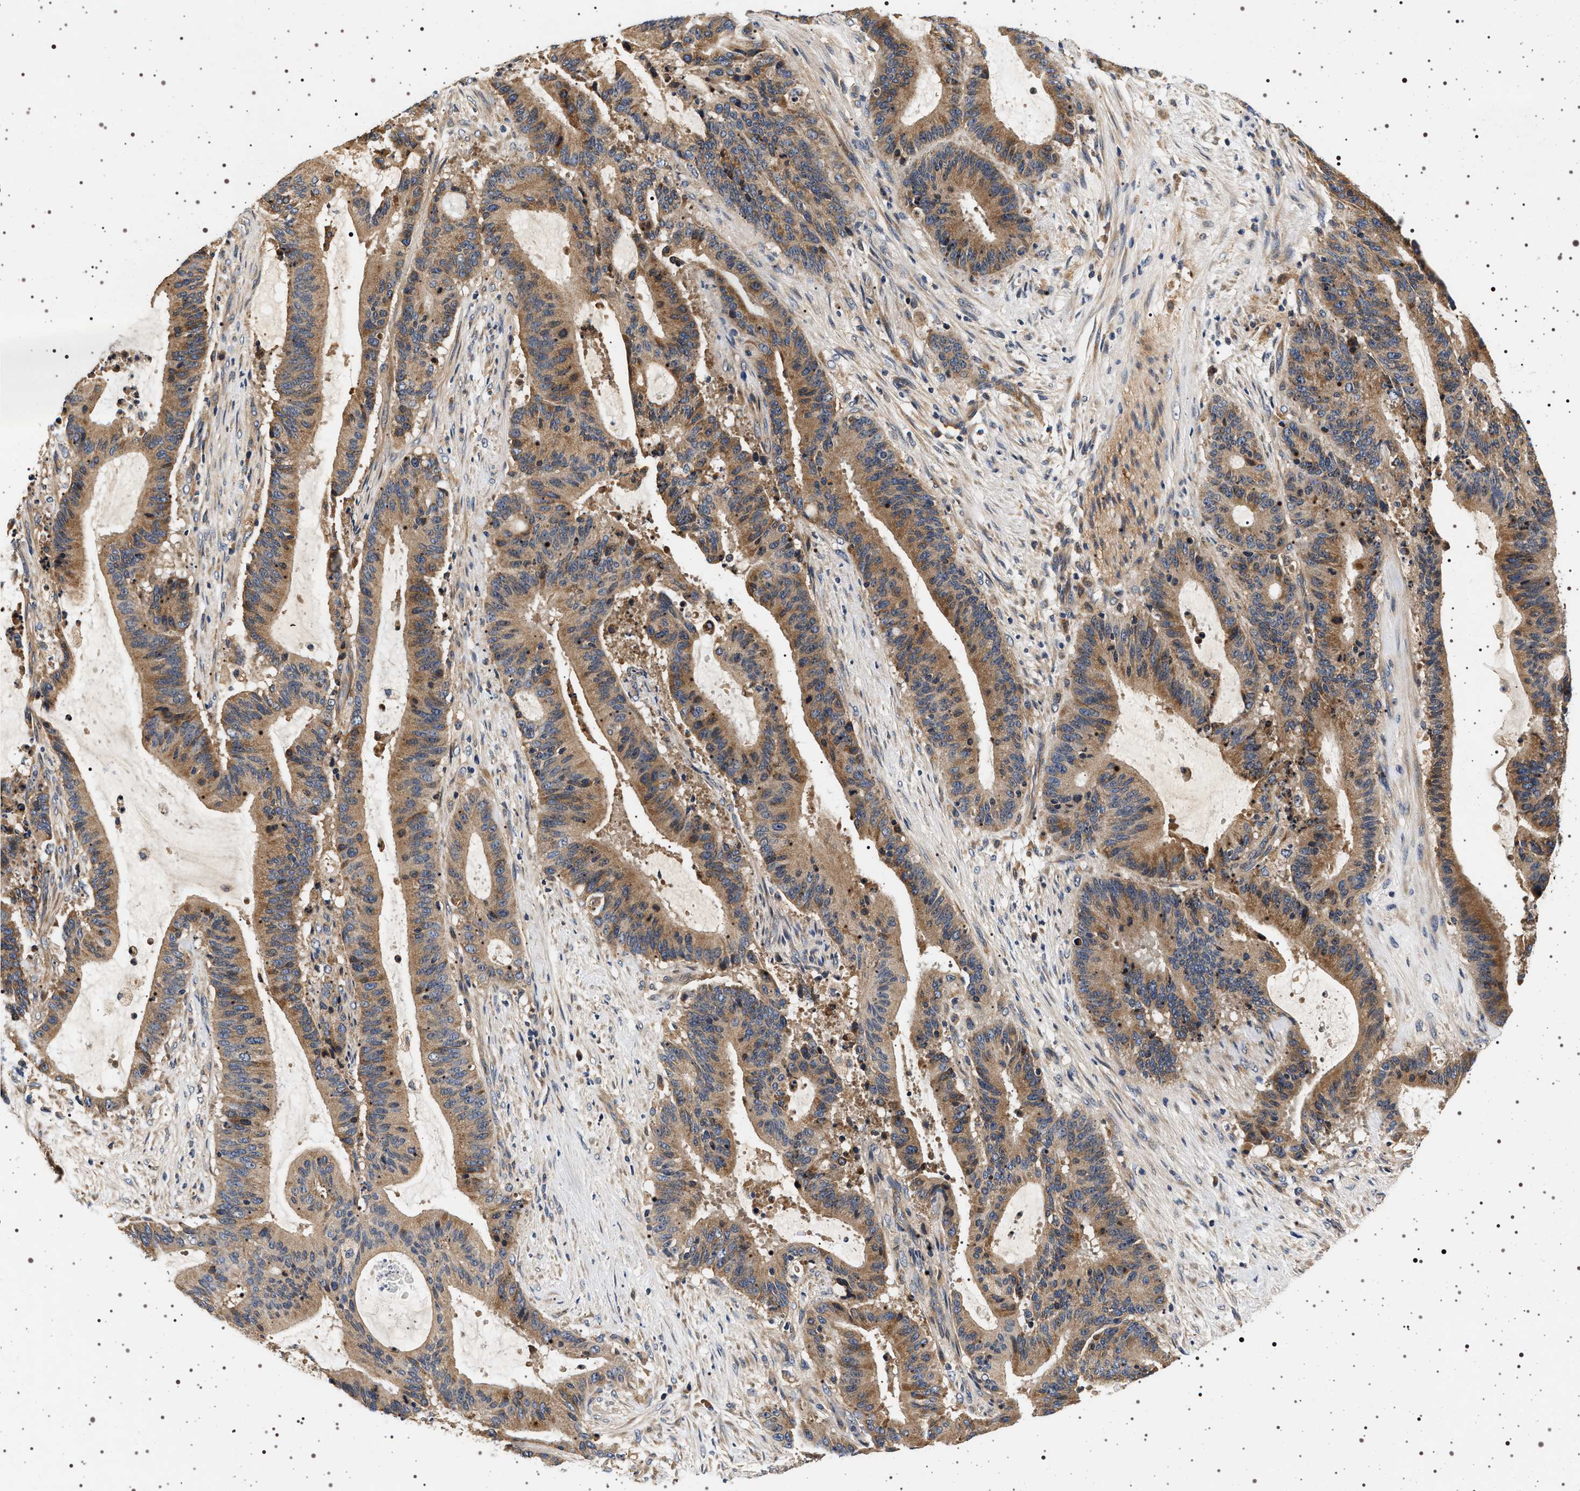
{"staining": {"intensity": "moderate", "quantity": ">75%", "location": "cytoplasmic/membranous"}, "tissue": "liver cancer", "cell_type": "Tumor cells", "image_type": "cancer", "snomed": [{"axis": "morphology", "description": "Normal tissue, NOS"}, {"axis": "morphology", "description": "Cholangiocarcinoma"}, {"axis": "topography", "description": "Liver"}, {"axis": "topography", "description": "Peripheral nerve tissue"}], "caption": "Brown immunohistochemical staining in human liver cholangiocarcinoma reveals moderate cytoplasmic/membranous expression in approximately >75% of tumor cells.", "gene": "DCBLD2", "patient": {"sex": "female", "age": 73}}